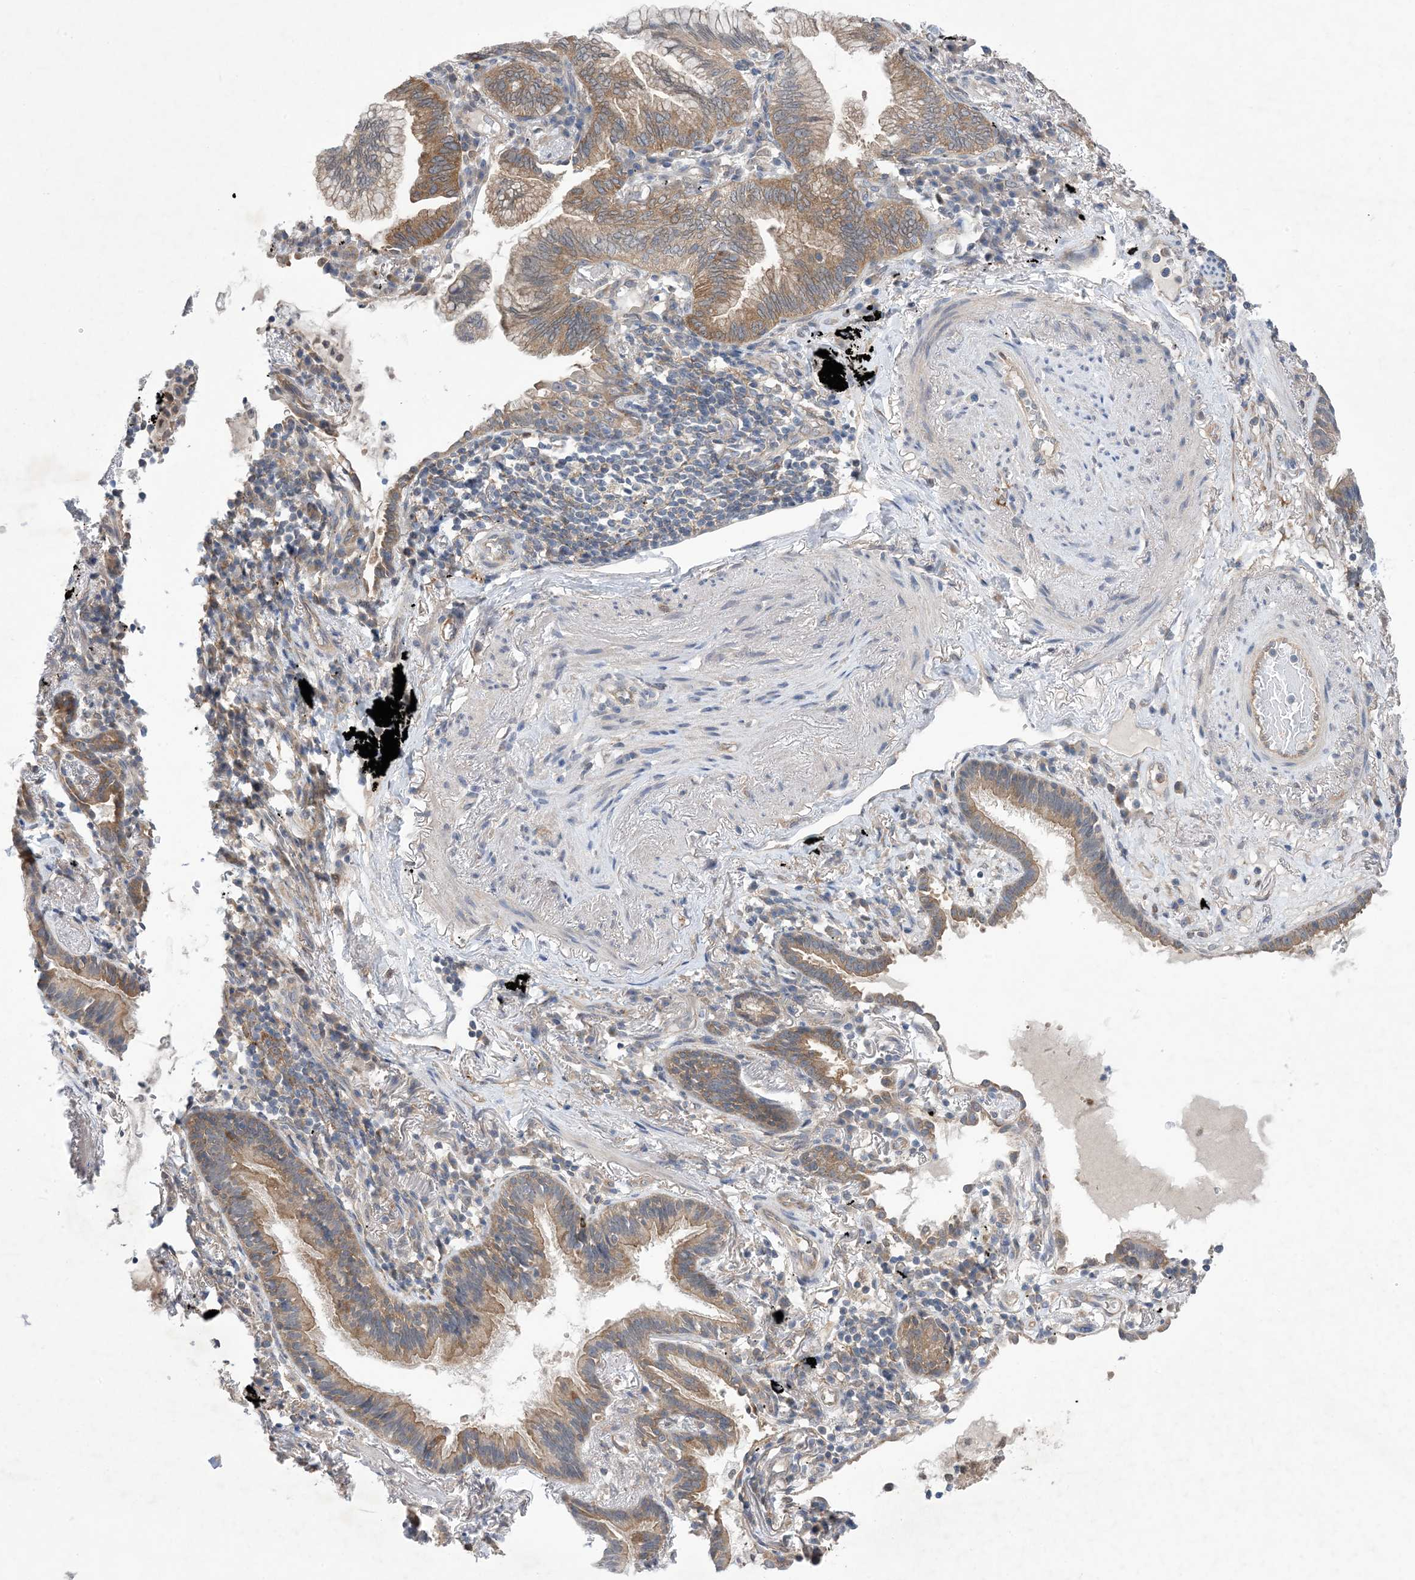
{"staining": {"intensity": "moderate", "quantity": "25%-75%", "location": "cytoplasmic/membranous"}, "tissue": "lung cancer", "cell_type": "Tumor cells", "image_type": "cancer", "snomed": [{"axis": "morphology", "description": "Adenocarcinoma, NOS"}, {"axis": "topography", "description": "Lung"}], "caption": "IHC (DAB) staining of human adenocarcinoma (lung) displays moderate cytoplasmic/membranous protein expression in about 25%-75% of tumor cells.", "gene": "EHBP1", "patient": {"sex": "female", "age": 70}}